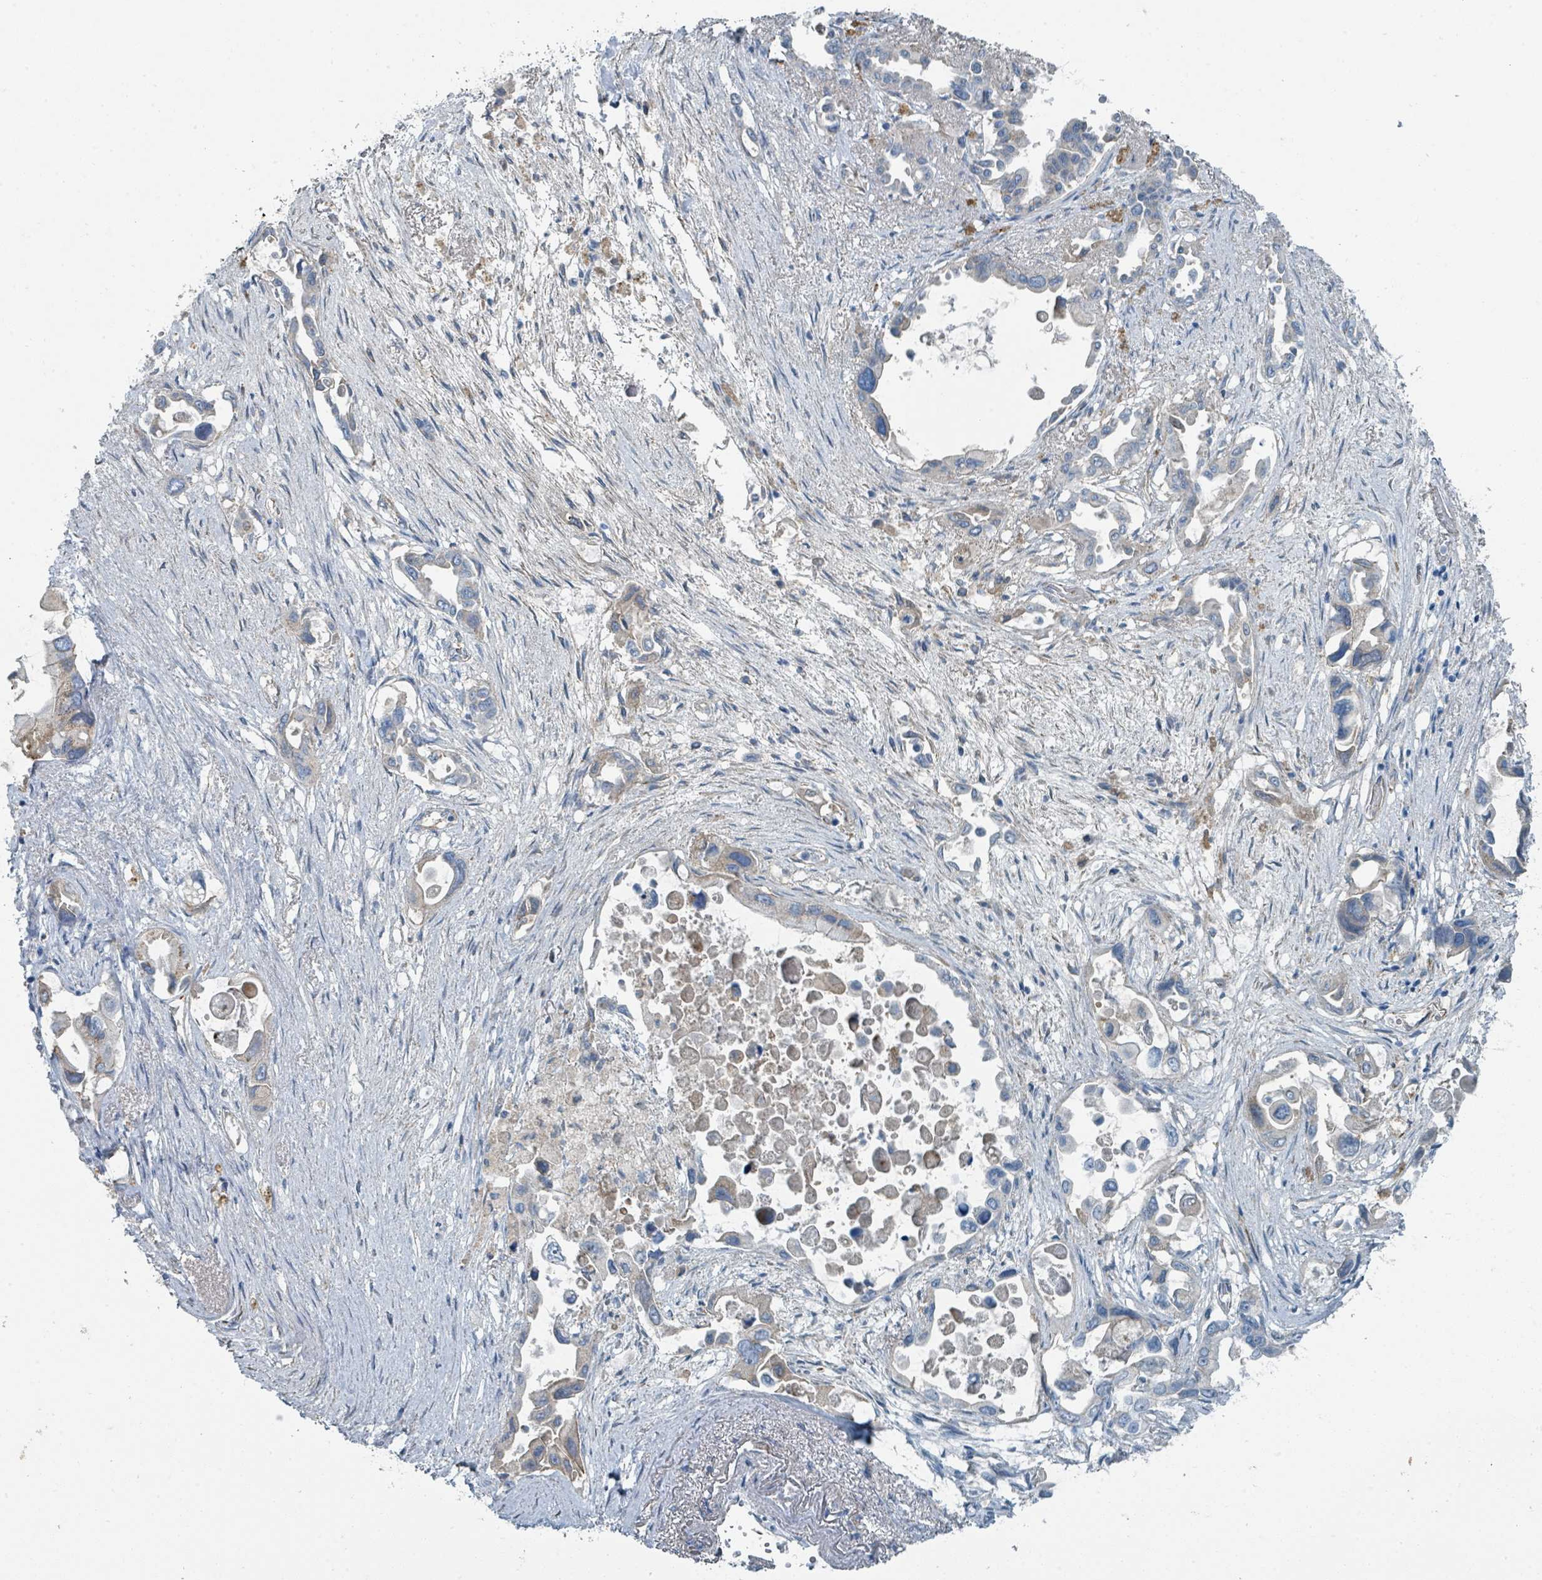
{"staining": {"intensity": "weak", "quantity": "<25%", "location": "cytoplasmic/membranous"}, "tissue": "pancreatic cancer", "cell_type": "Tumor cells", "image_type": "cancer", "snomed": [{"axis": "morphology", "description": "Adenocarcinoma, NOS"}, {"axis": "topography", "description": "Pancreas"}], "caption": "IHC image of pancreatic adenocarcinoma stained for a protein (brown), which shows no positivity in tumor cells.", "gene": "RASA4", "patient": {"sex": "male", "age": 92}}